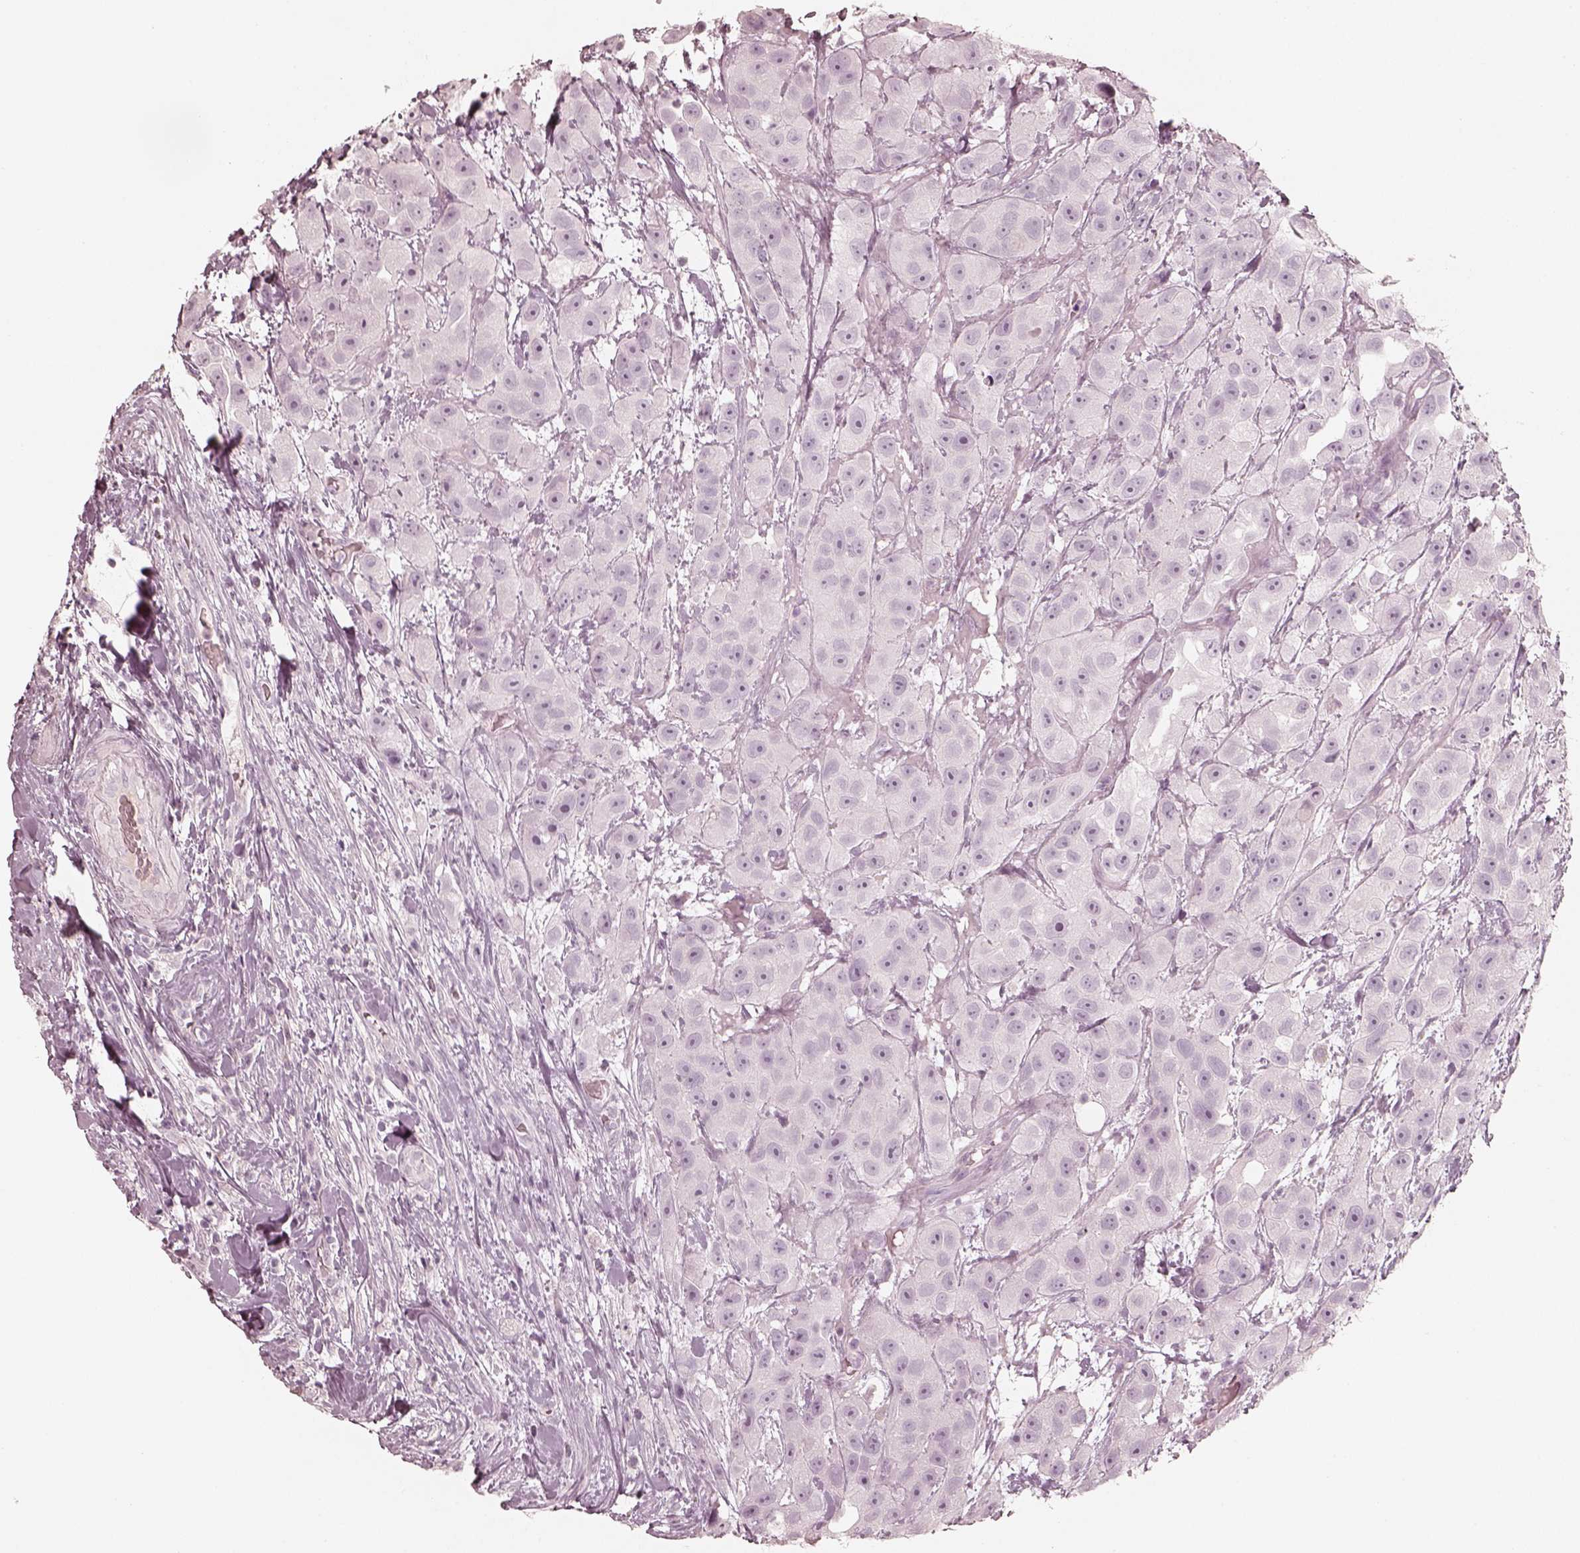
{"staining": {"intensity": "negative", "quantity": "none", "location": "none"}, "tissue": "urothelial cancer", "cell_type": "Tumor cells", "image_type": "cancer", "snomed": [{"axis": "morphology", "description": "Urothelial carcinoma, High grade"}, {"axis": "topography", "description": "Urinary bladder"}], "caption": "Tumor cells show no significant protein expression in urothelial carcinoma (high-grade).", "gene": "KRT82", "patient": {"sex": "male", "age": 79}}